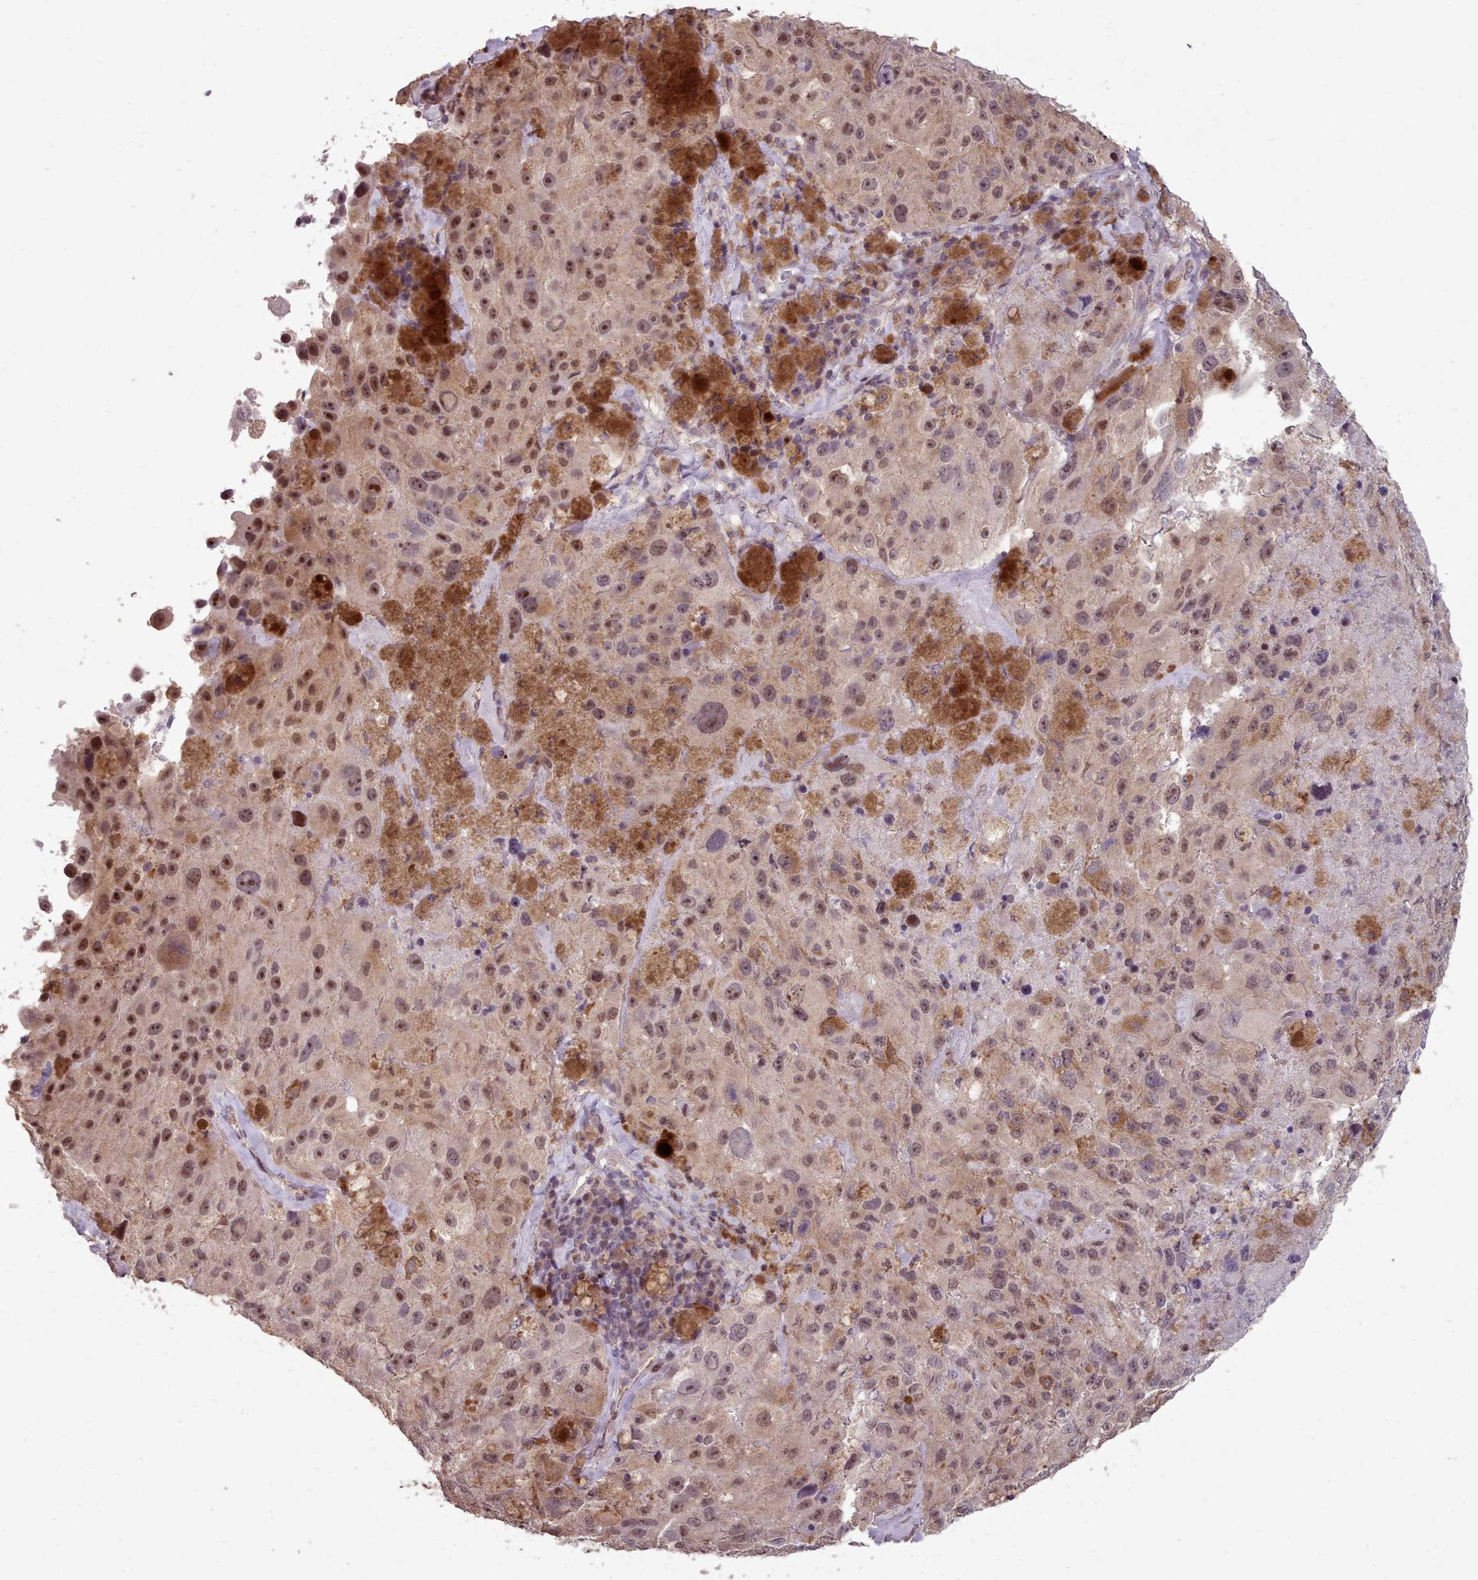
{"staining": {"intensity": "moderate", "quantity": "25%-75%", "location": "nuclear"}, "tissue": "melanoma", "cell_type": "Tumor cells", "image_type": "cancer", "snomed": [{"axis": "morphology", "description": "Malignant melanoma, Metastatic site"}, {"axis": "topography", "description": "Lymph node"}], "caption": "About 25%-75% of tumor cells in melanoma exhibit moderate nuclear protein expression as visualized by brown immunohistochemical staining.", "gene": "ENSA", "patient": {"sex": "male", "age": 62}}